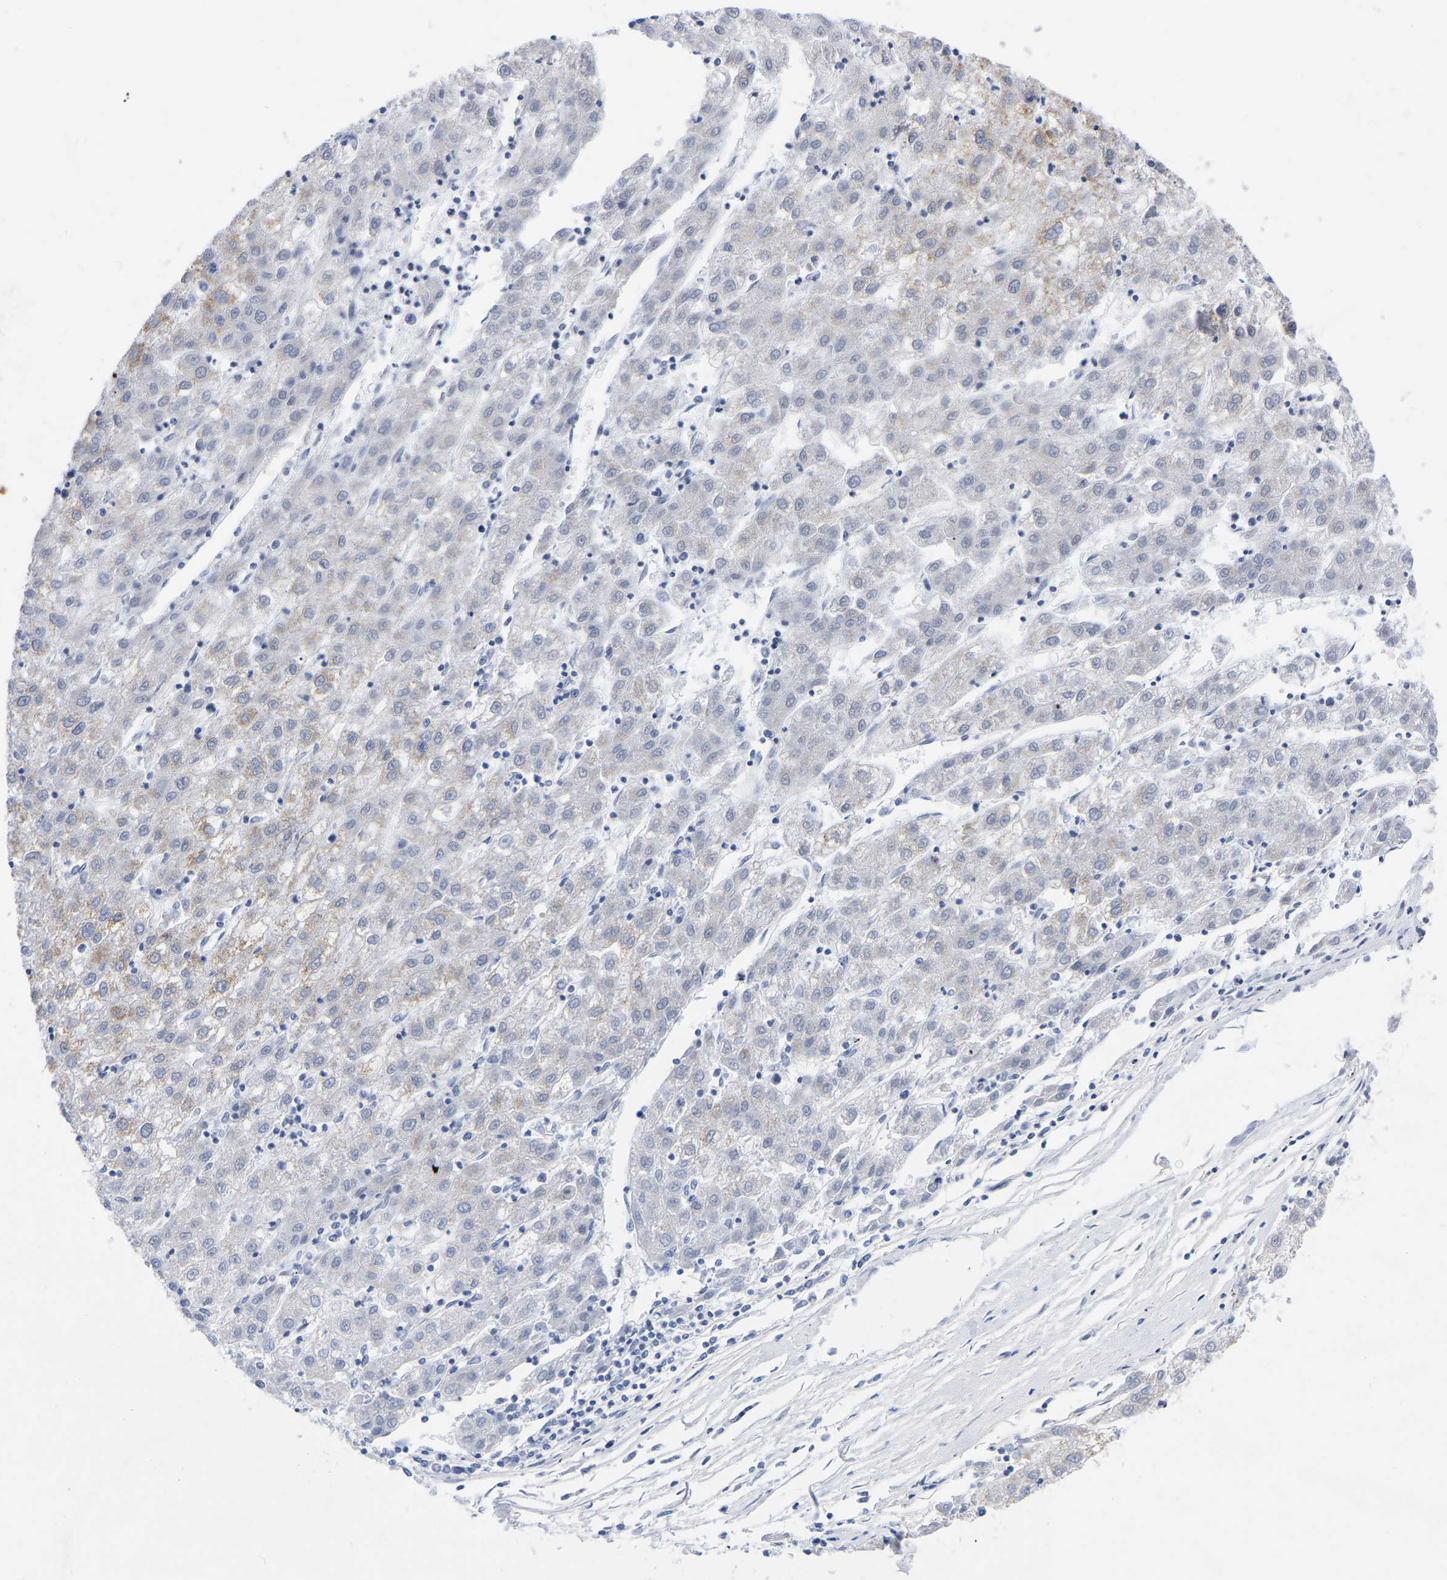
{"staining": {"intensity": "weak", "quantity": "<25%", "location": "cytoplasmic/membranous"}, "tissue": "liver cancer", "cell_type": "Tumor cells", "image_type": "cancer", "snomed": [{"axis": "morphology", "description": "Carcinoma, Hepatocellular, NOS"}, {"axis": "topography", "description": "Liver"}], "caption": "There is no significant expression in tumor cells of liver cancer (hepatocellular carcinoma). (Brightfield microscopy of DAB (3,3'-diaminobenzidine) immunohistochemistry at high magnification).", "gene": "ZNF629", "patient": {"sex": "male", "age": 72}}